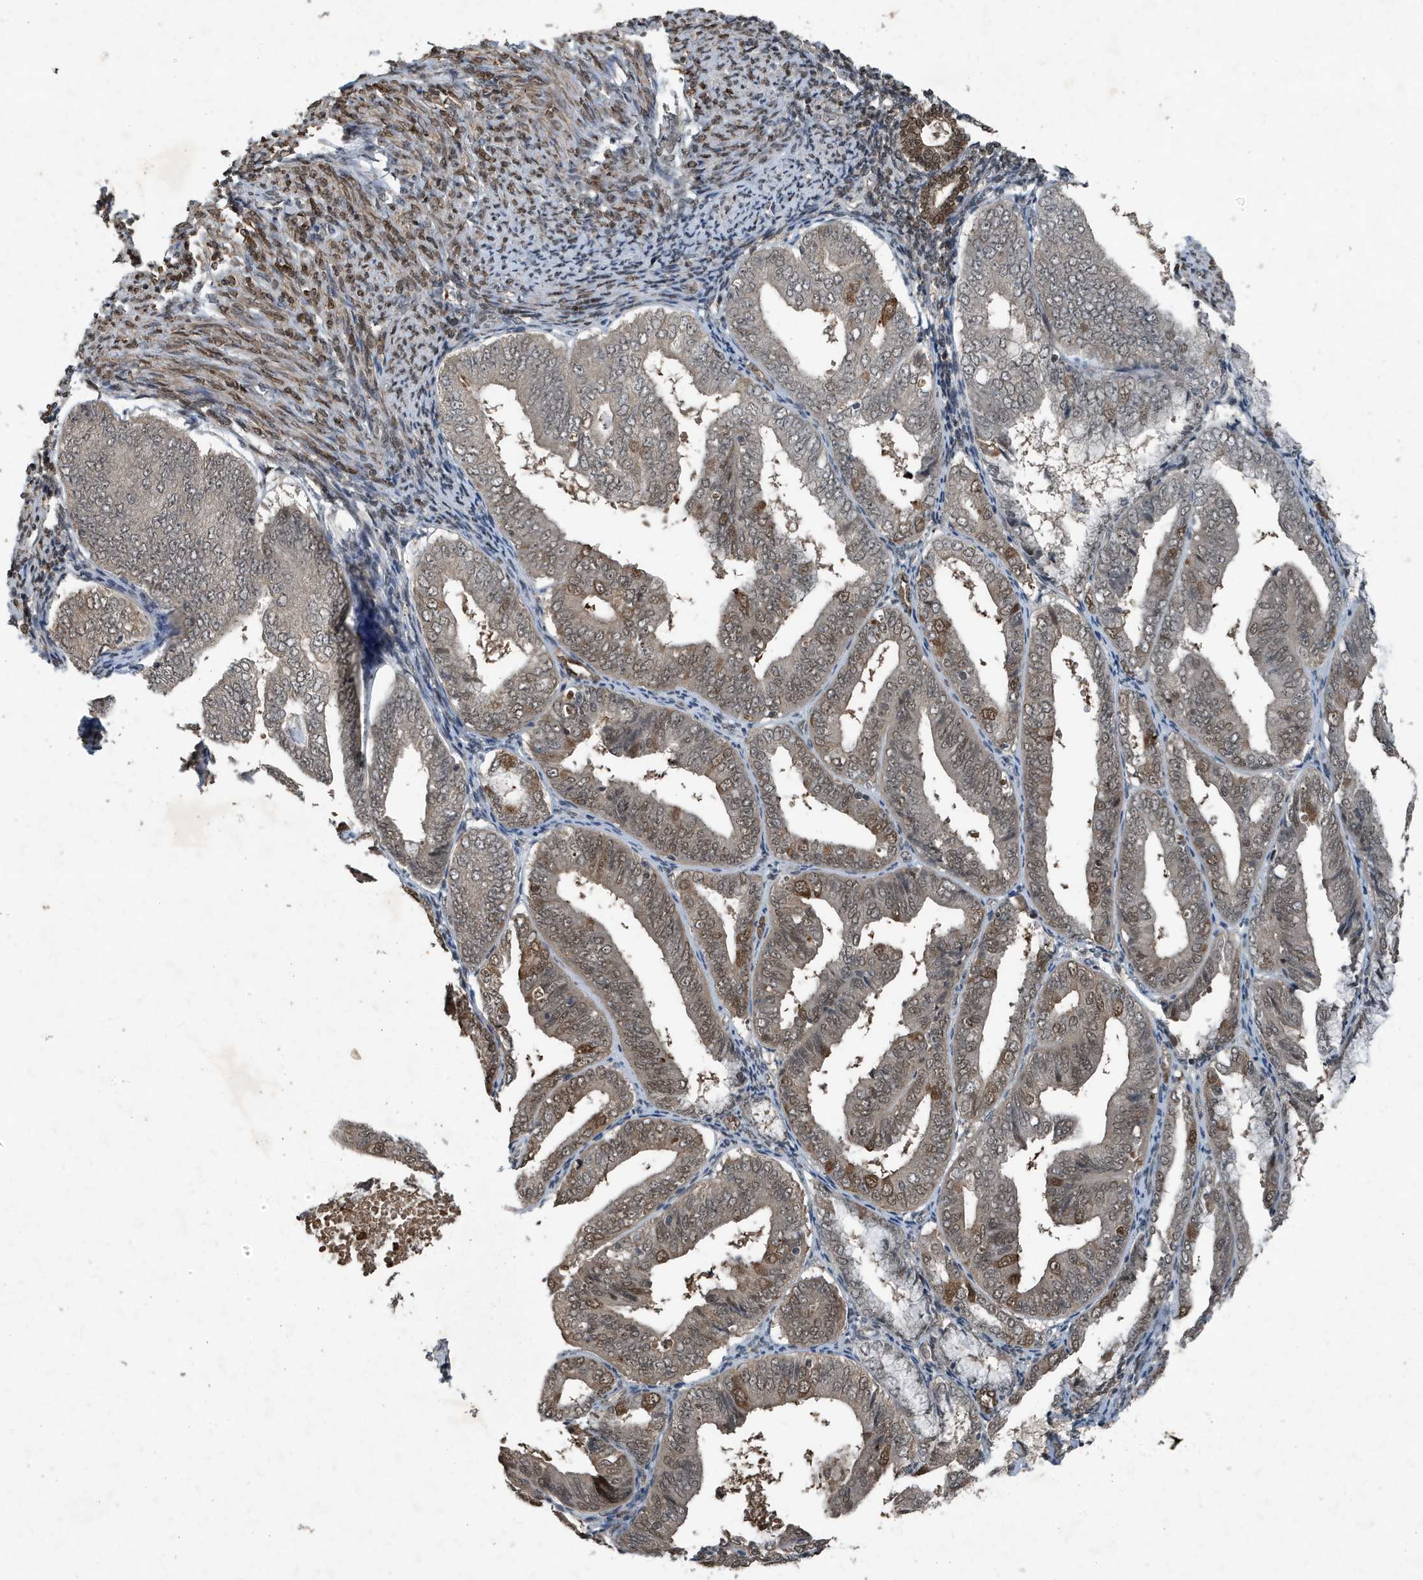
{"staining": {"intensity": "moderate", "quantity": "25%-75%", "location": "nuclear"}, "tissue": "endometrial cancer", "cell_type": "Tumor cells", "image_type": "cancer", "snomed": [{"axis": "morphology", "description": "Adenocarcinoma, NOS"}, {"axis": "topography", "description": "Endometrium"}], "caption": "There is medium levels of moderate nuclear expression in tumor cells of adenocarcinoma (endometrial), as demonstrated by immunohistochemical staining (brown color).", "gene": "HSPA1A", "patient": {"sex": "female", "age": 63}}